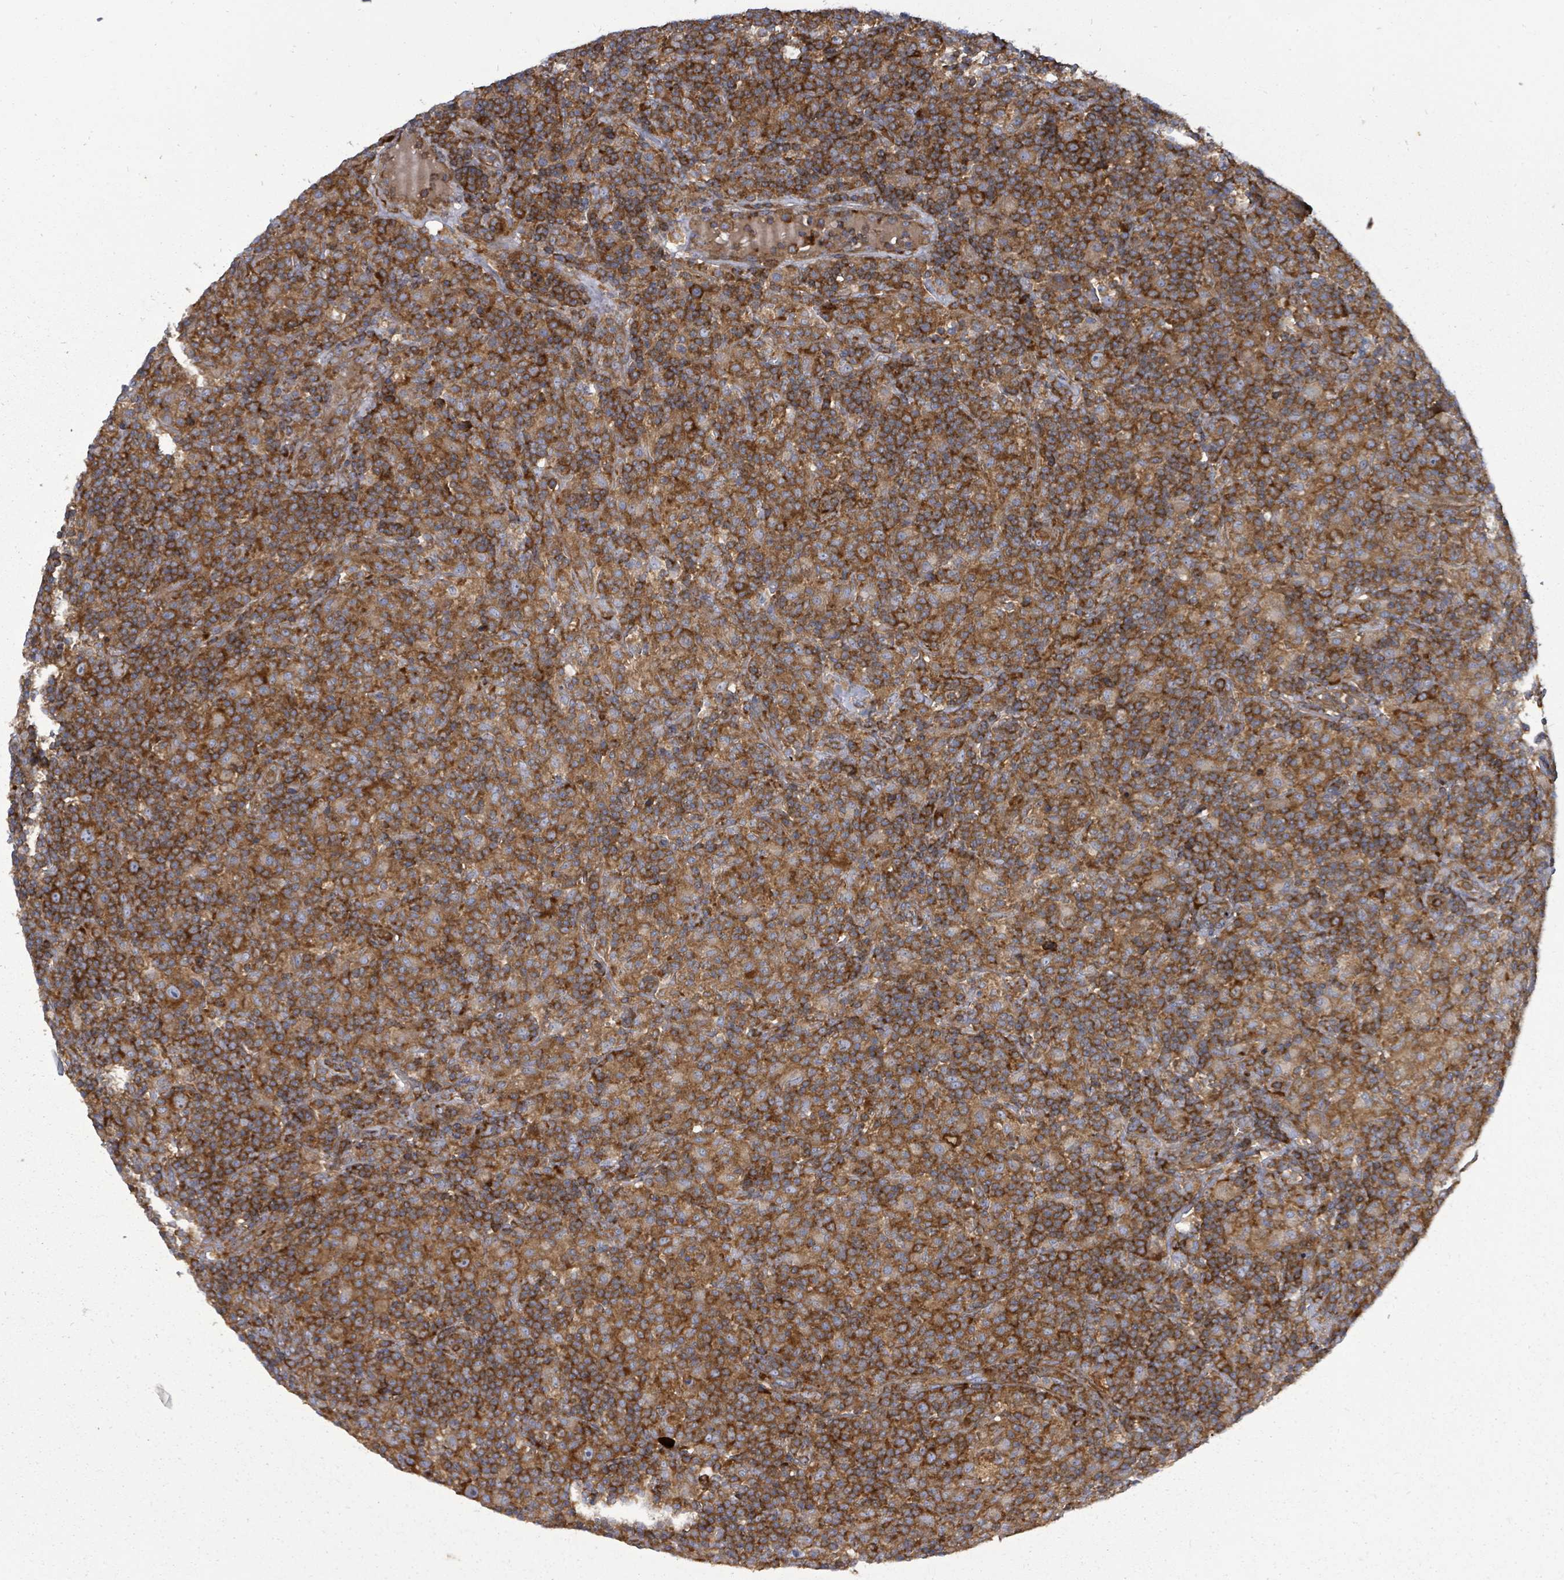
{"staining": {"intensity": "strong", "quantity": ">75%", "location": "cytoplasmic/membranous"}, "tissue": "lymphoma", "cell_type": "Tumor cells", "image_type": "cancer", "snomed": [{"axis": "morphology", "description": "Hodgkin's disease, NOS"}, {"axis": "topography", "description": "Lymph node"}], "caption": "Hodgkin's disease was stained to show a protein in brown. There is high levels of strong cytoplasmic/membranous positivity in about >75% of tumor cells.", "gene": "EIF3C", "patient": {"sex": "male", "age": 70}}